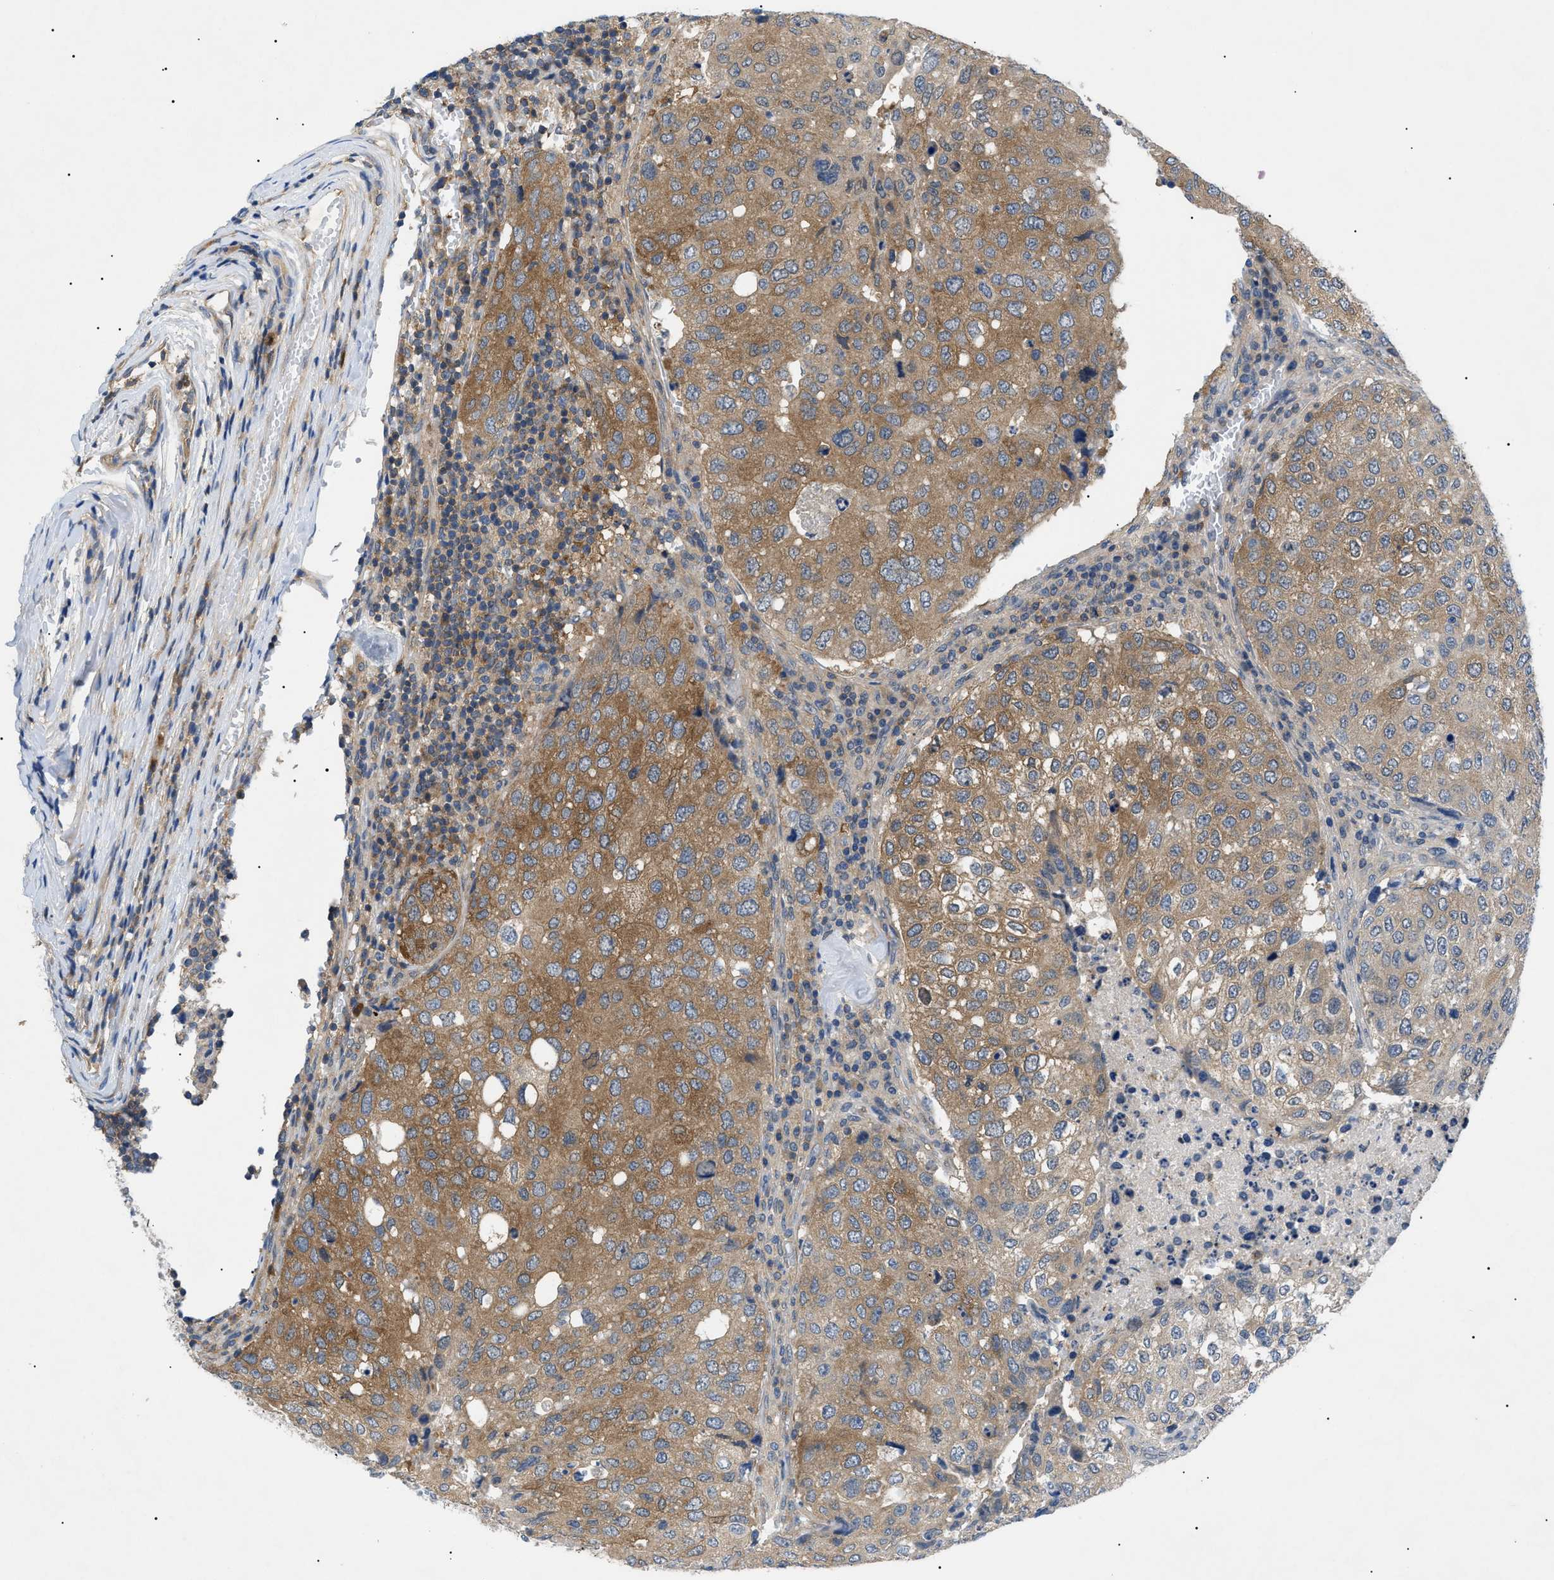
{"staining": {"intensity": "moderate", "quantity": ">75%", "location": "cytoplasmic/membranous"}, "tissue": "urothelial cancer", "cell_type": "Tumor cells", "image_type": "cancer", "snomed": [{"axis": "morphology", "description": "Urothelial carcinoma, High grade"}, {"axis": "topography", "description": "Lymph node"}, {"axis": "topography", "description": "Urinary bladder"}], "caption": "Protein analysis of urothelial carcinoma (high-grade) tissue exhibits moderate cytoplasmic/membranous staining in about >75% of tumor cells.", "gene": "RIPK1", "patient": {"sex": "male", "age": 51}}